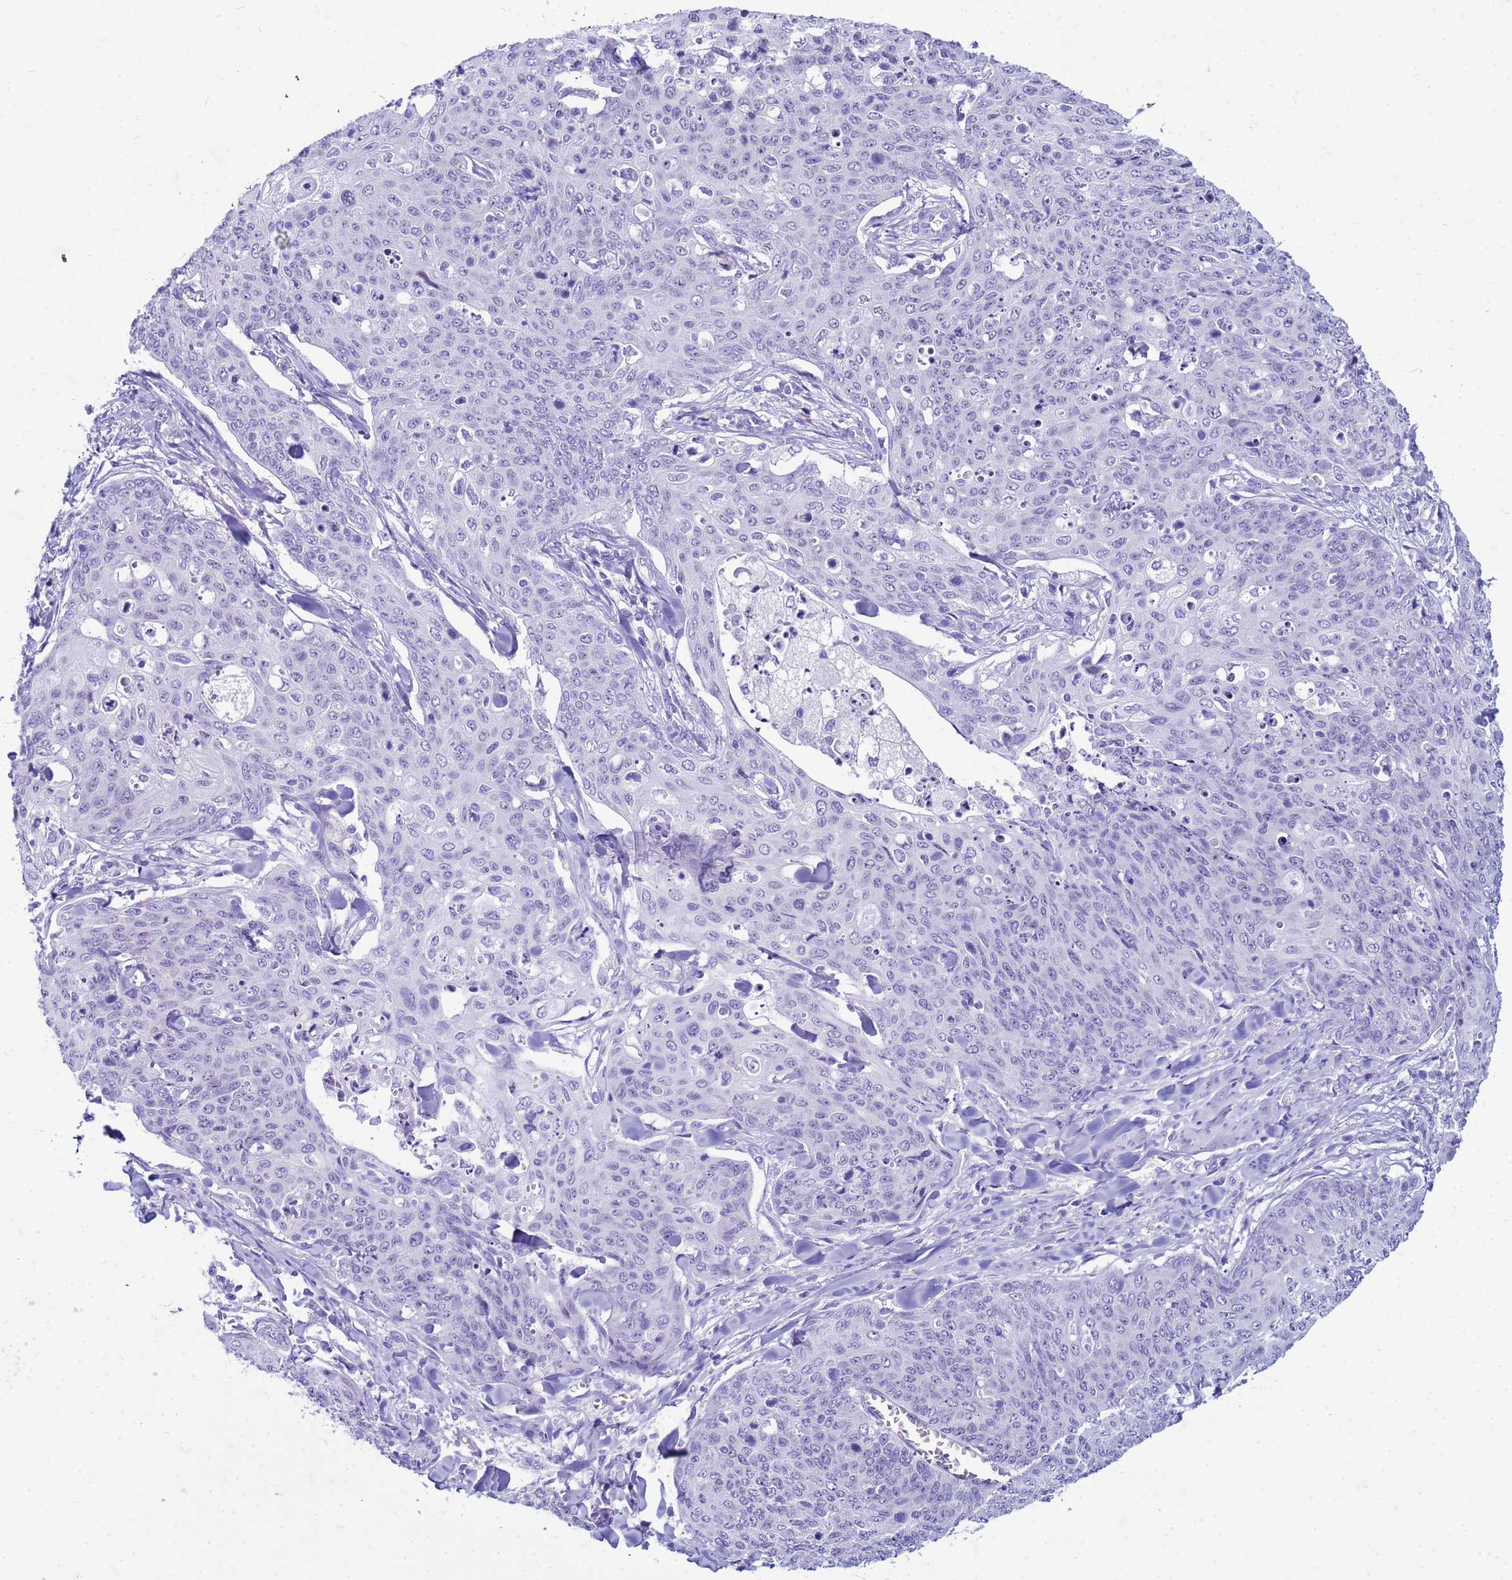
{"staining": {"intensity": "negative", "quantity": "none", "location": "none"}, "tissue": "skin cancer", "cell_type": "Tumor cells", "image_type": "cancer", "snomed": [{"axis": "morphology", "description": "Squamous cell carcinoma, NOS"}, {"axis": "topography", "description": "Skin"}, {"axis": "topography", "description": "Vulva"}], "caption": "High power microscopy photomicrograph of an immunohistochemistry (IHC) micrograph of squamous cell carcinoma (skin), revealing no significant staining in tumor cells.", "gene": "CFAP100", "patient": {"sex": "female", "age": 85}}